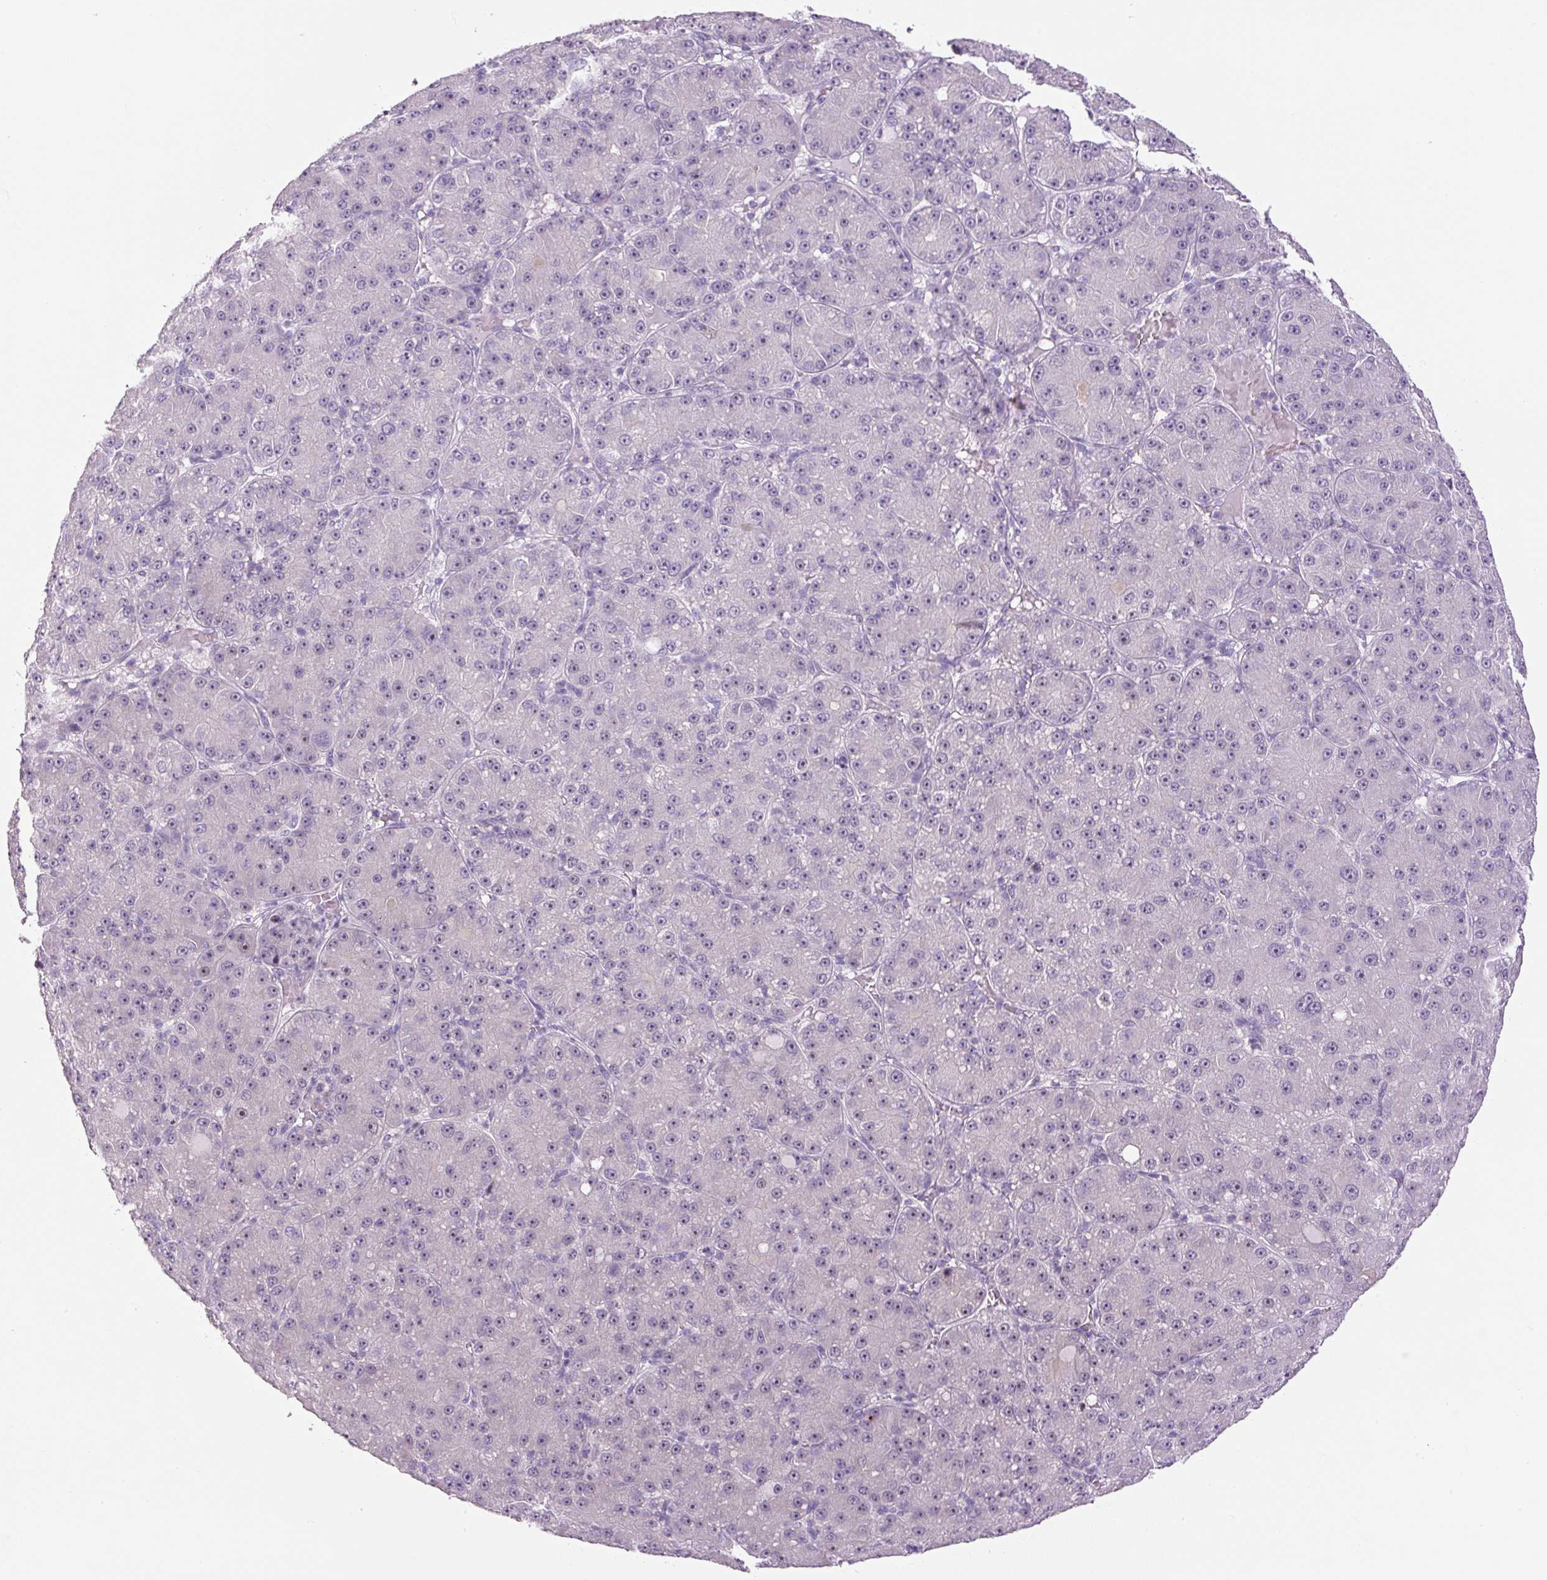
{"staining": {"intensity": "moderate", "quantity": "<25%", "location": "nuclear"}, "tissue": "liver cancer", "cell_type": "Tumor cells", "image_type": "cancer", "snomed": [{"axis": "morphology", "description": "Carcinoma, Hepatocellular, NOS"}, {"axis": "topography", "description": "Liver"}], "caption": "The immunohistochemical stain shows moderate nuclear expression in tumor cells of liver hepatocellular carcinoma tissue.", "gene": "TMEM151B", "patient": {"sex": "male", "age": 67}}